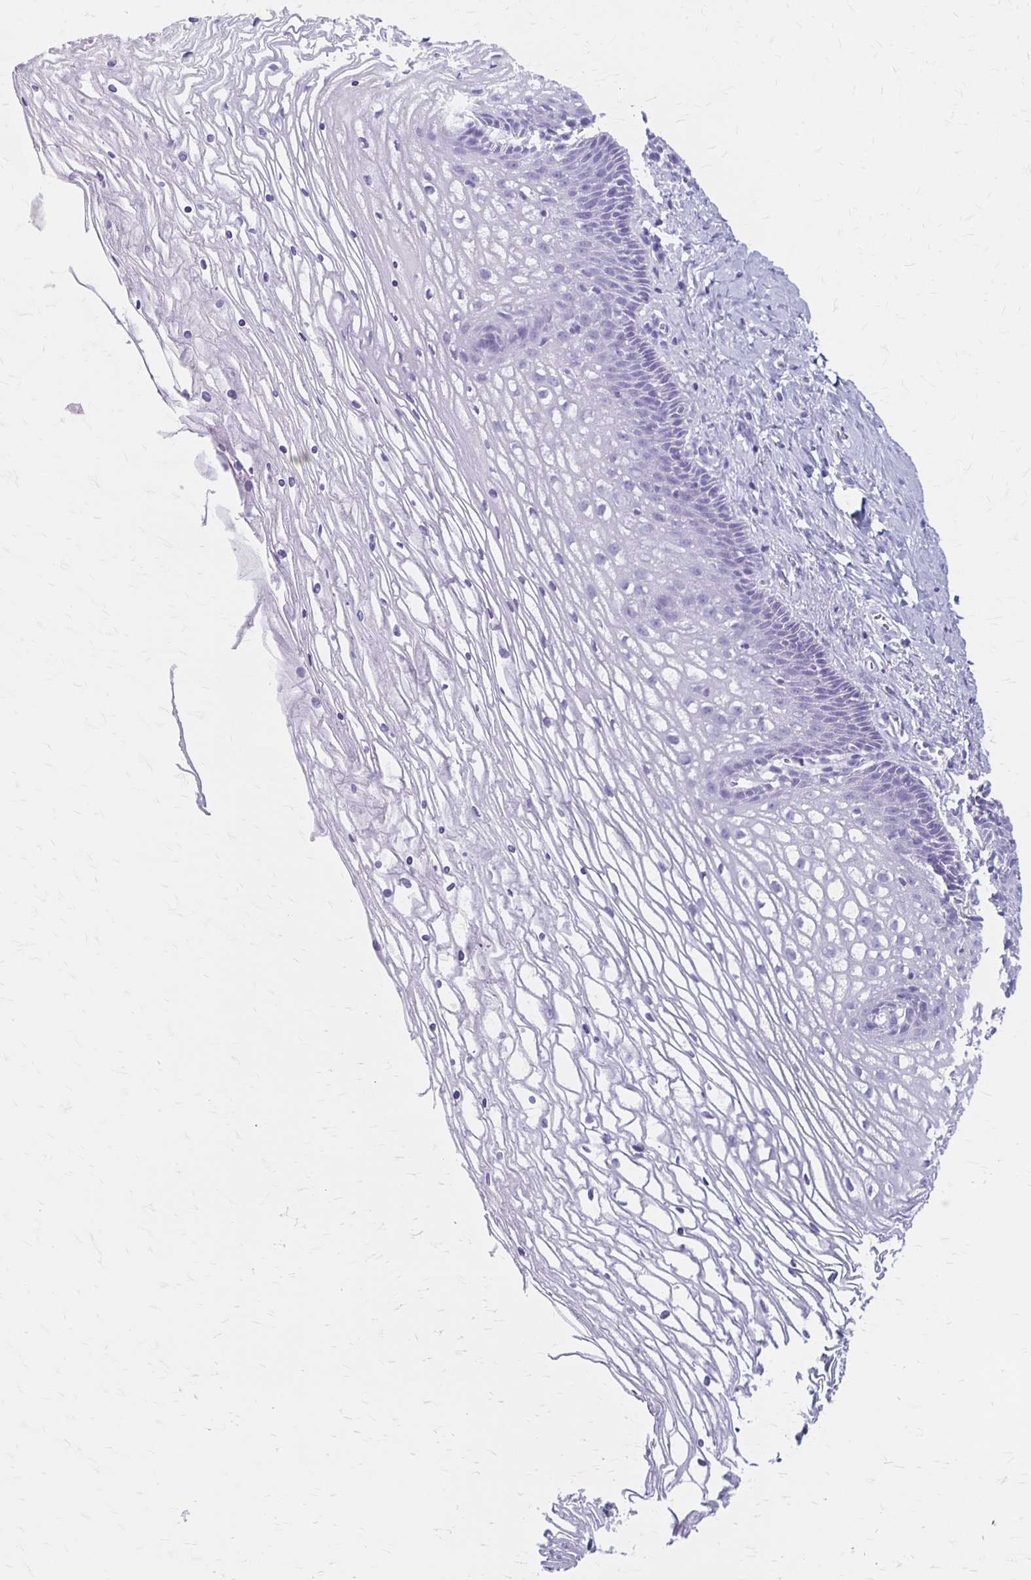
{"staining": {"intensity": "negative", "quantity": "none", "location": "none"}, "tissue": "cervix", "cell_type": "Glandular cells", "image_type": "normal", "snomed": [{"axis": "morphology", "description": "Normal tissue, NOS"}, {"axis": "topography", "description": "Cervix"}], "caption": "Immunohistochemistry image of benign cervix stained for a protein (brown), which displays no staining in glandular cells.", "gene": "MAGEC2", "patient": {"sex": "female", "age": 36}}